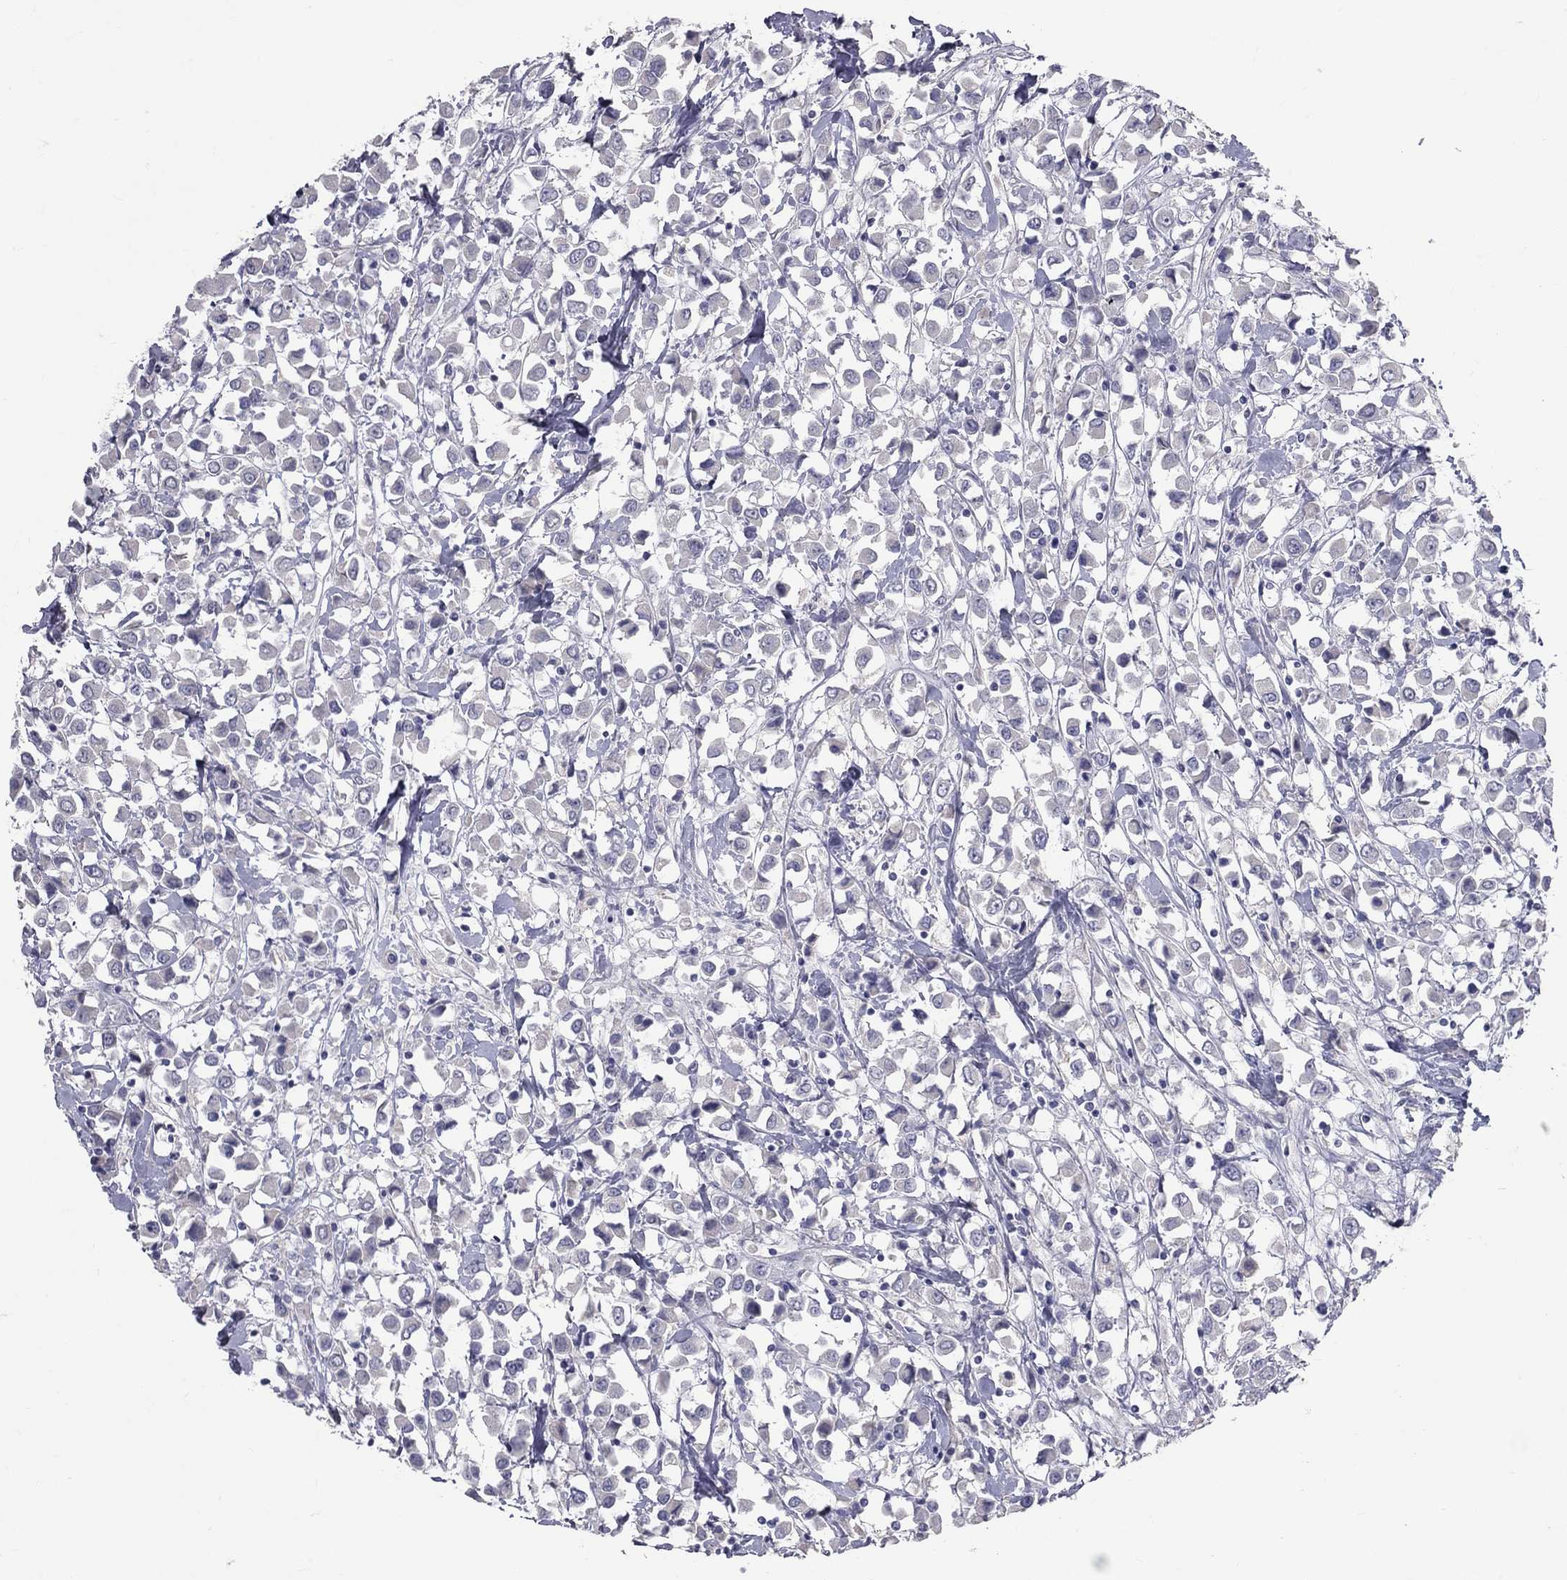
{"staining": {"intensity": "negative", "quantity": "none", "location": "none"}, "tissue": "breast cancer", "cell_type": "Tumor cells", "image_type": "cancer", "snomed": [{"axis": "morphology", "description": "Duct carcinoma"}, {"axis": "topography", "description": "Breast"}], "caption": "Tumor cells show no significant protein positivity in infiltrating ductal carcinoma (breast). (Brightfield microscopy of DAB immunohistochemistry (IHC) at high magnification).", "gene": "TFPI2", "patient": {"sex": "female", "age": 61}}